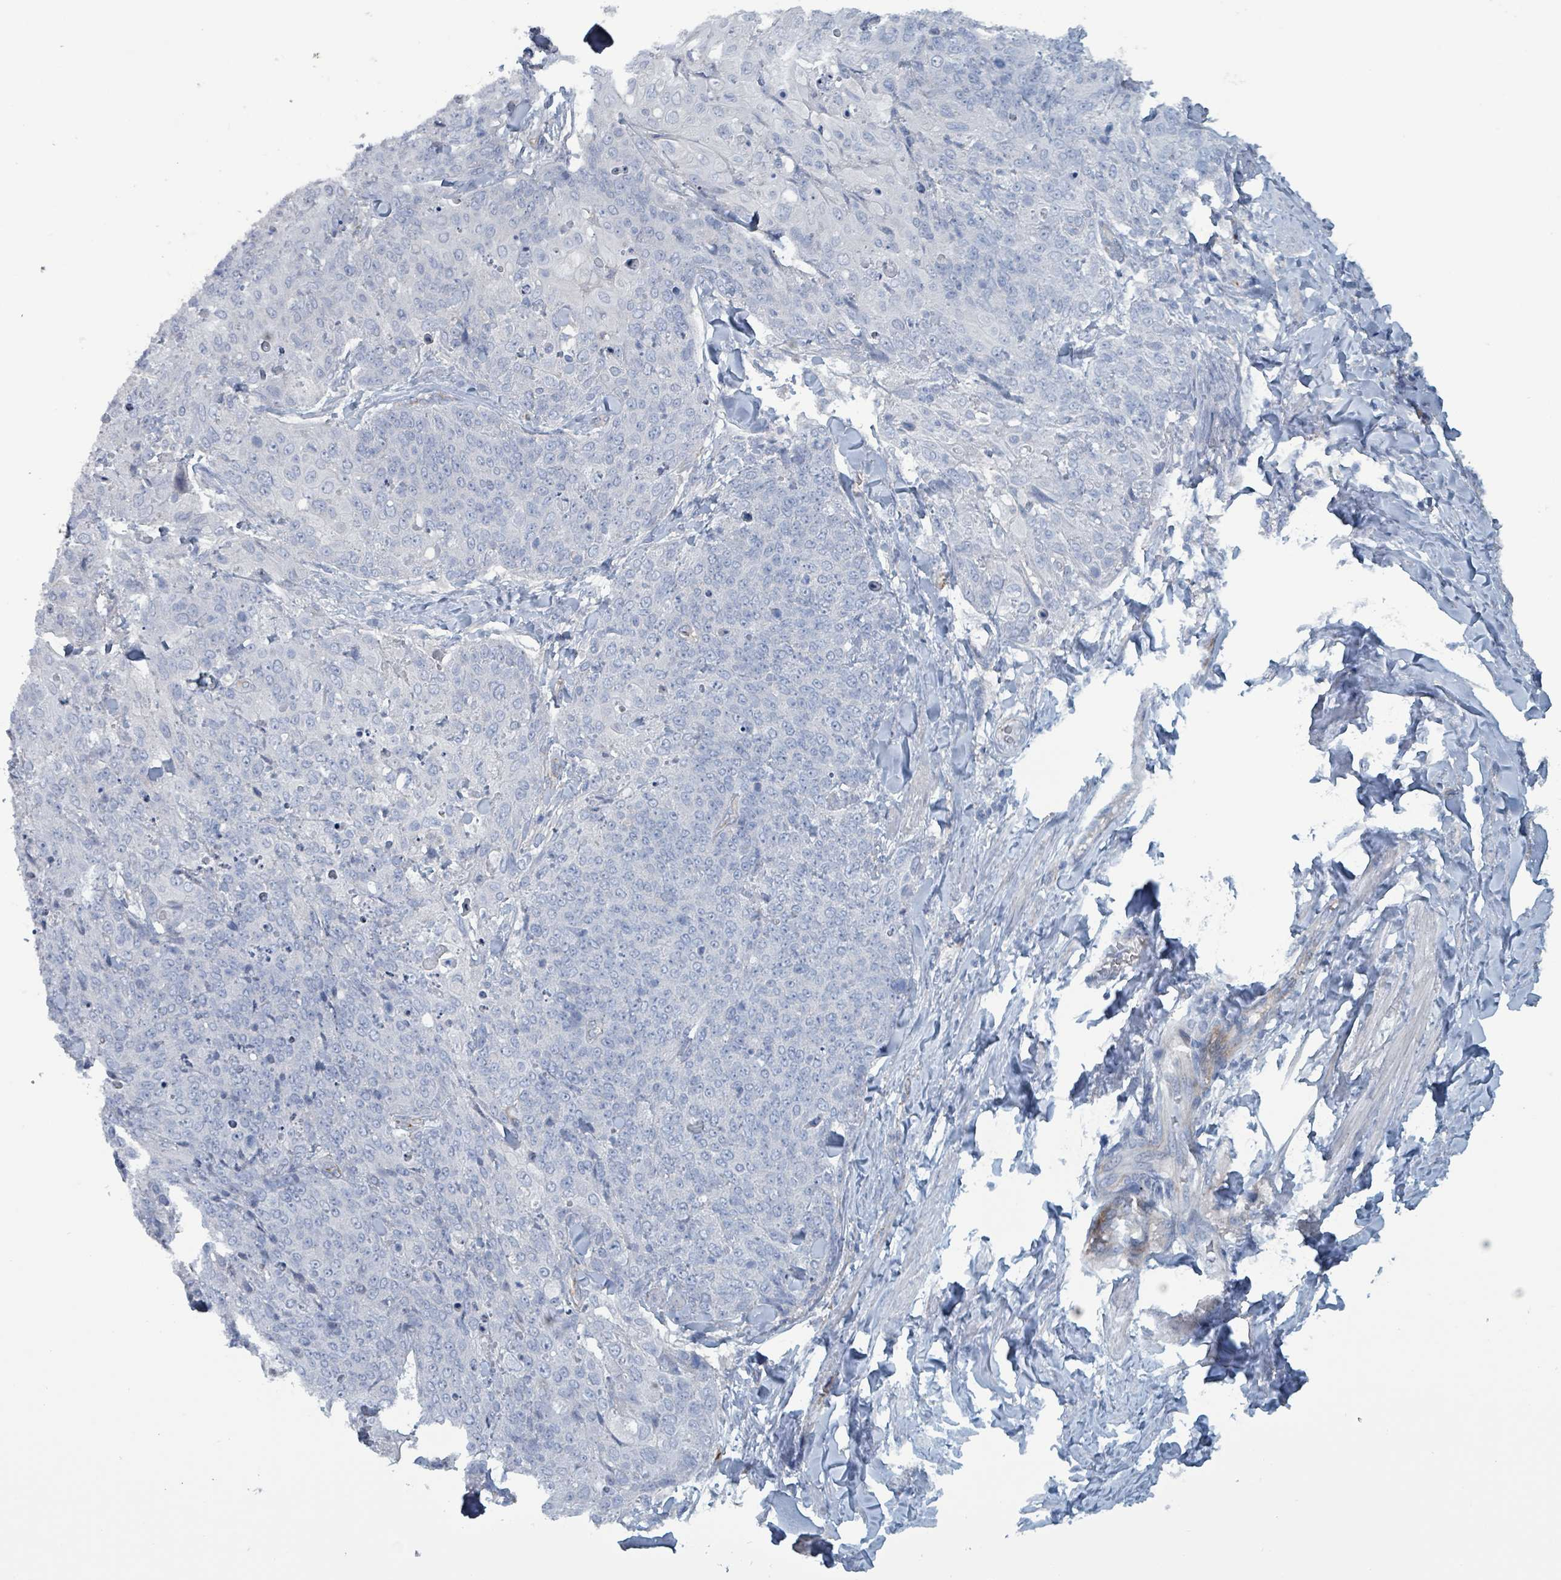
{"staining": {"intensity": "negative", "quantity": "none", "location": "none"}, "tissue": "skin cancer", "cell_type": "Tumor cells", "image_type": "cancer", "snomed": [{"axis": "morphology", "description": "Squamous cell carcinoma, NOS"}, {"axis": "topography", "description": "Skin"}, {"axis": "topography", "description": "Vulva"}], "caption": "This is a image of immunohistochemistry staining of skin cancer (squamous cell carcinoma), which shows no positivity in tumor cells.", "gene": "TAAR5", "patient": {"sex": "female", "age": 85}}